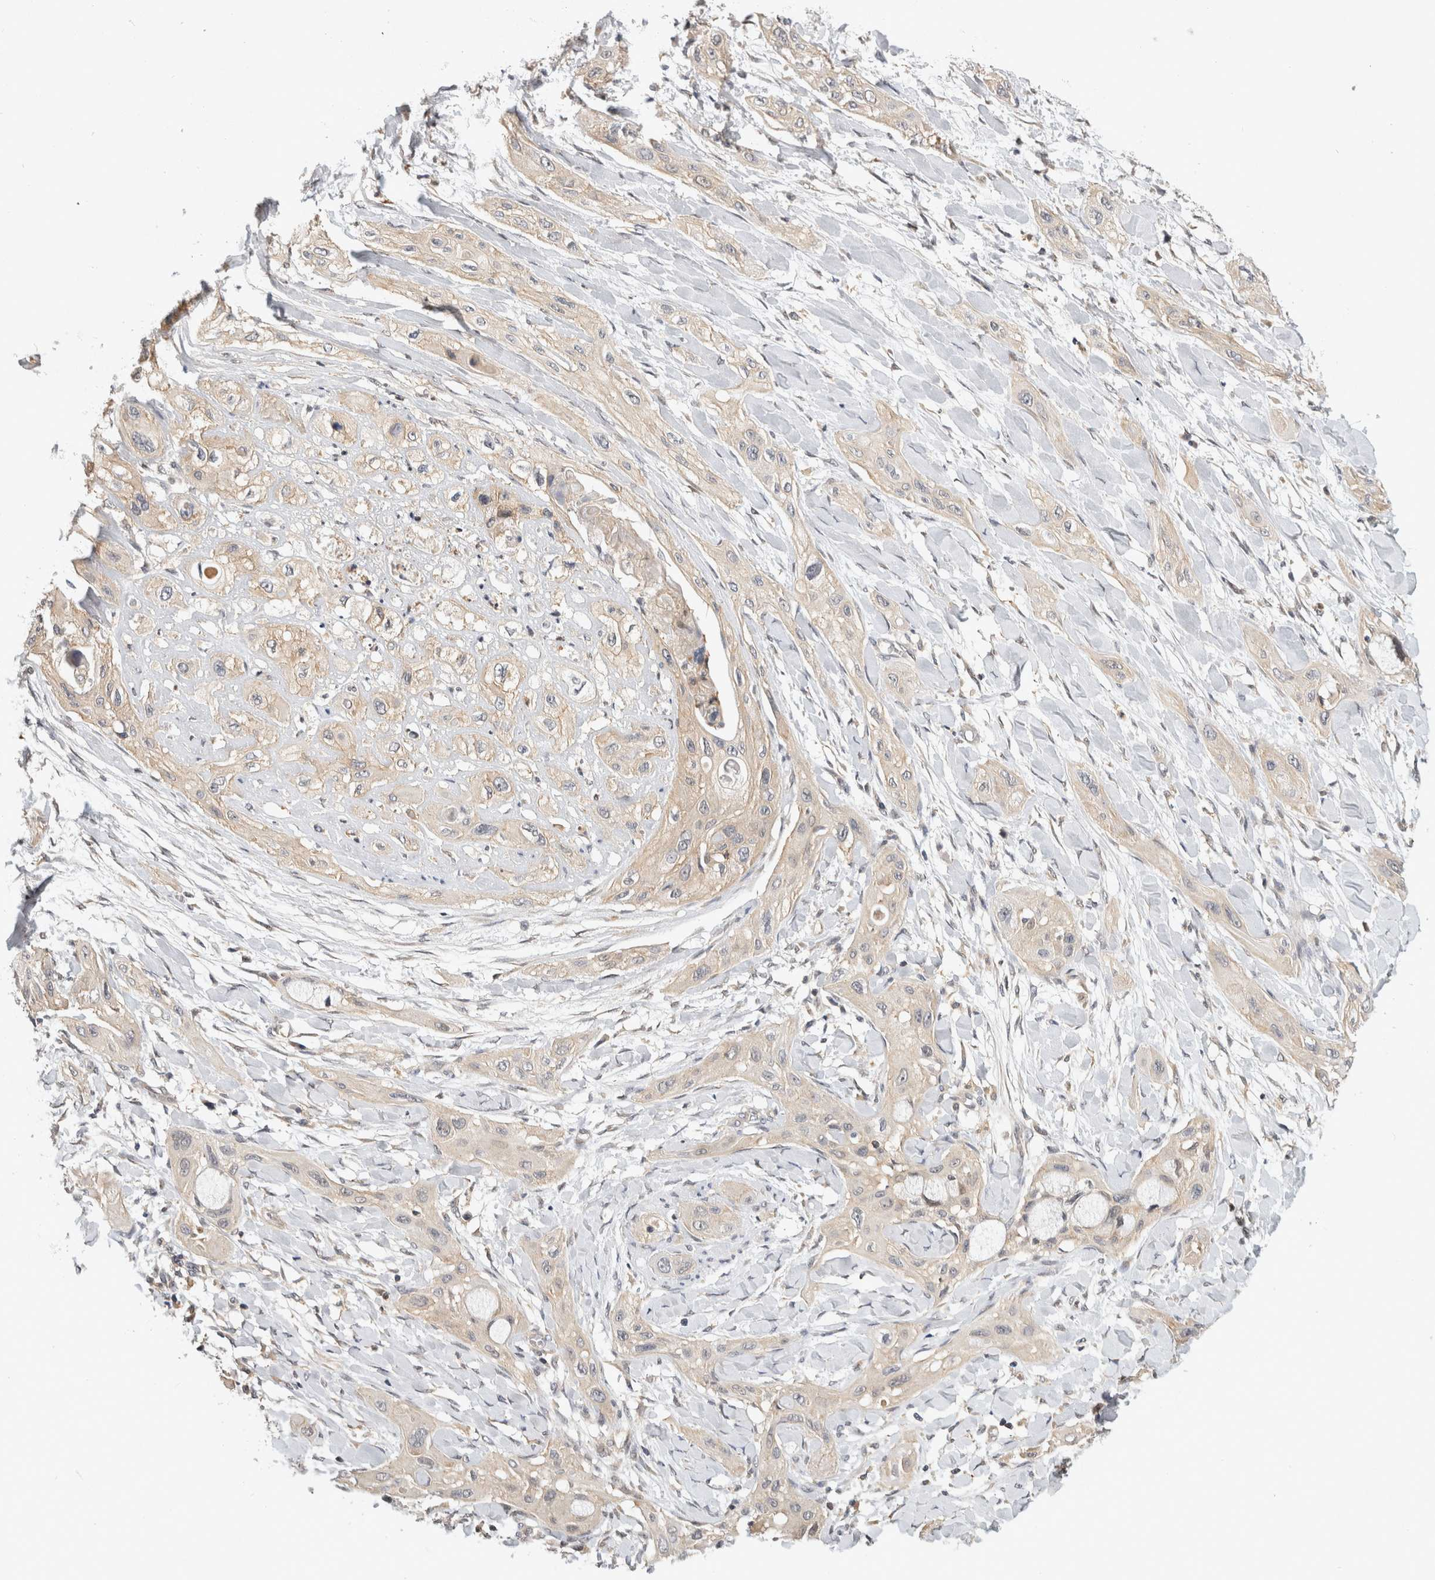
{"staining": {"intensity": "weak", "quantity": "<25%", "location": "cytoplasmic/membranous"}, "tissue": "lung cancer", "cell_type": "Tumor cells", "image_type": "cancer", "snomed": [{"axis": "morphology", "description": "Squamous cell carcinoma, NOS"}, {"axis": "topography", "description": "Lung"}], "caption": "A photomicrograph of lung squamous cell carcinoma stained for a protein reveals no brown staining in tumor cells. (Stains: DAB (3,3'-diaminobenzidine) immunohistochemistry (IHC) with hematoxylin counter stain, Microscopy: brightfield microscopy at high magnification).", "gene": "PGM1", "patient": {"sex": "female", "age": 47}}